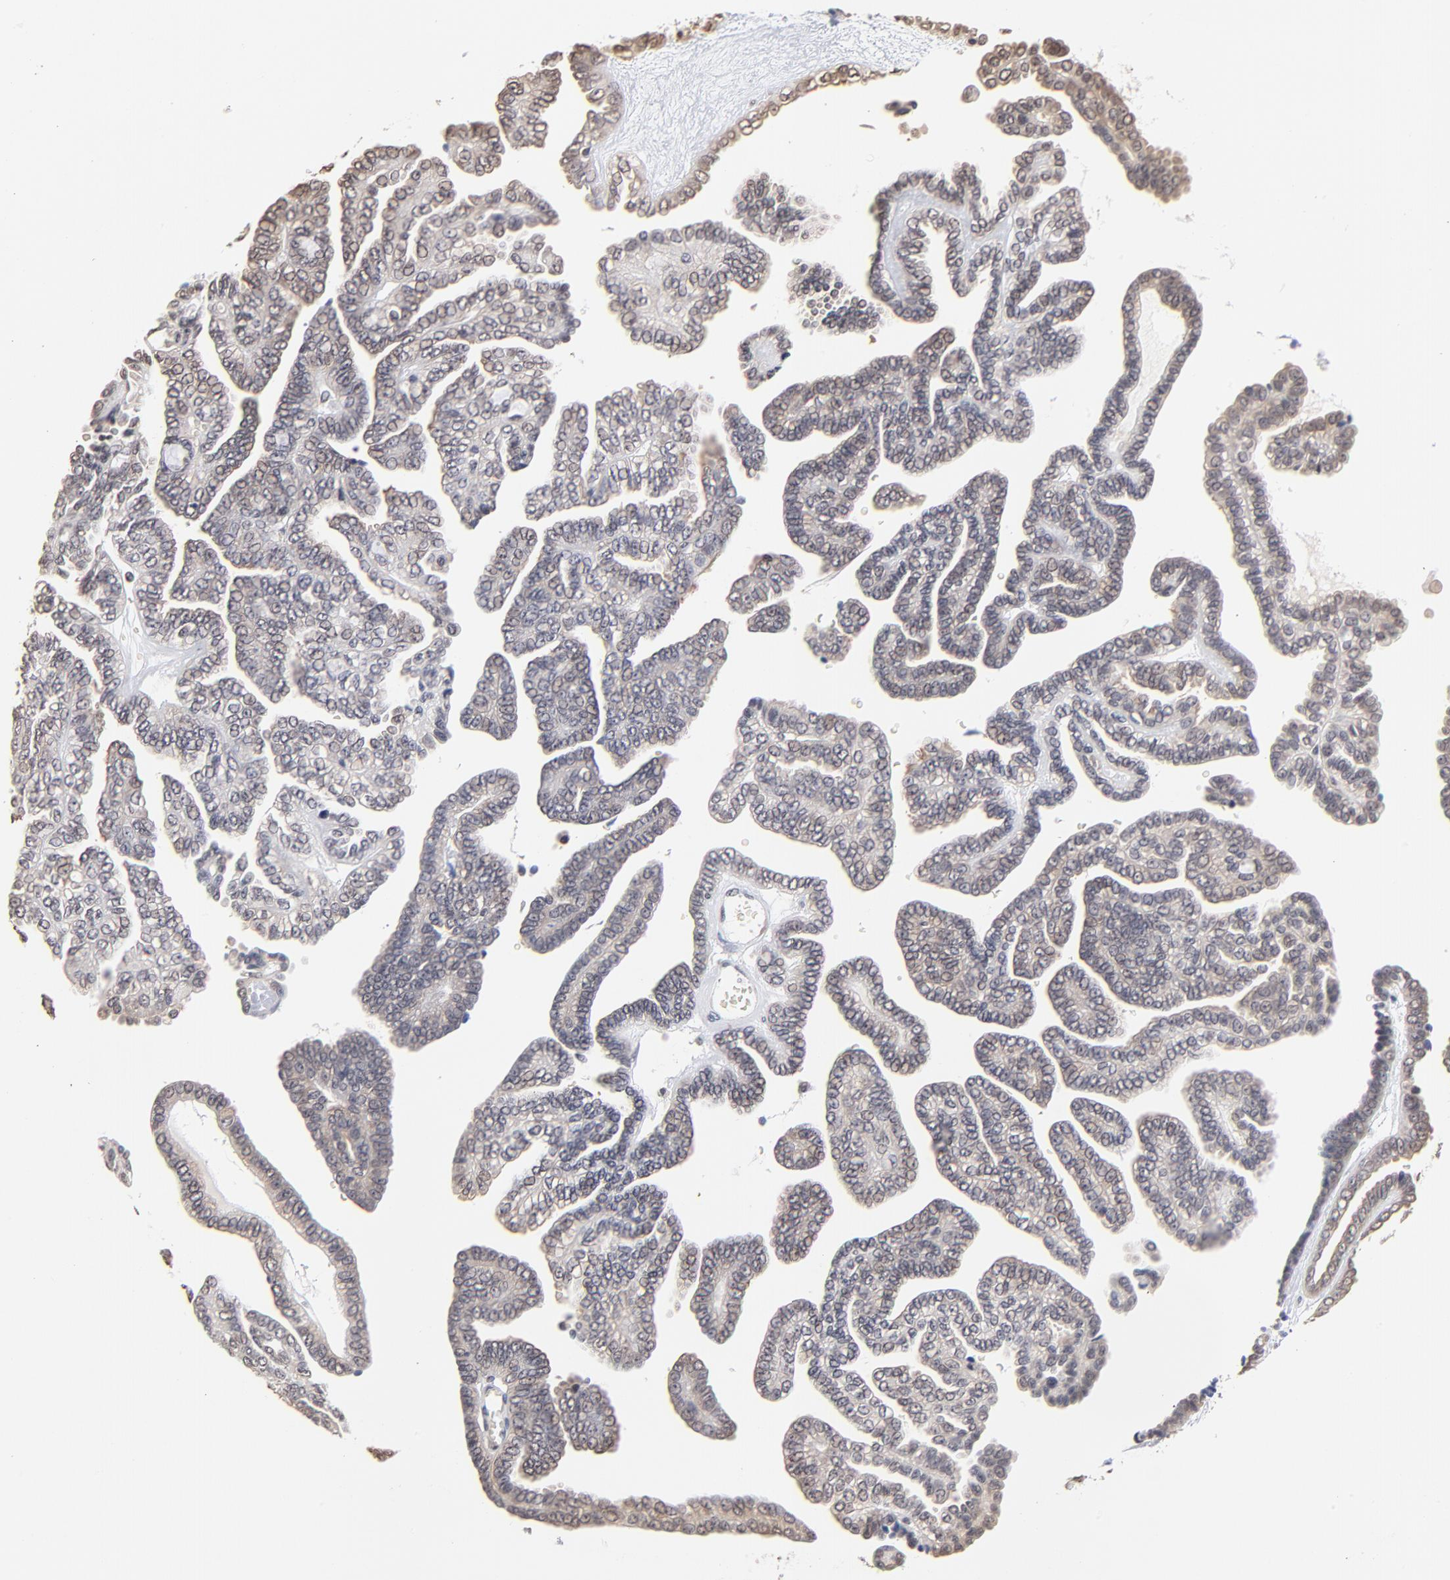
{"staining": {"intensity": "weak", "quantity": ">75%", "location": "cytoplasmic/membranous"}, "tissue": "ovarian cancer", "cell_type": "Tumor cells", "image_type": "cancer", "snomed": [{"axis": "morphology", "description": "Cystadenocarcinoma, serous, NOS"}, {"axis": "topography", "description": "Ovary"}], "caption": "A brown stain highlights weak cytoplasmic/membranous expression of a protein in ovarian serous cystadenocarcinoma tumor cells.", "gene": "BRPF1", "patient": {"sex": "female", "age": 71}}